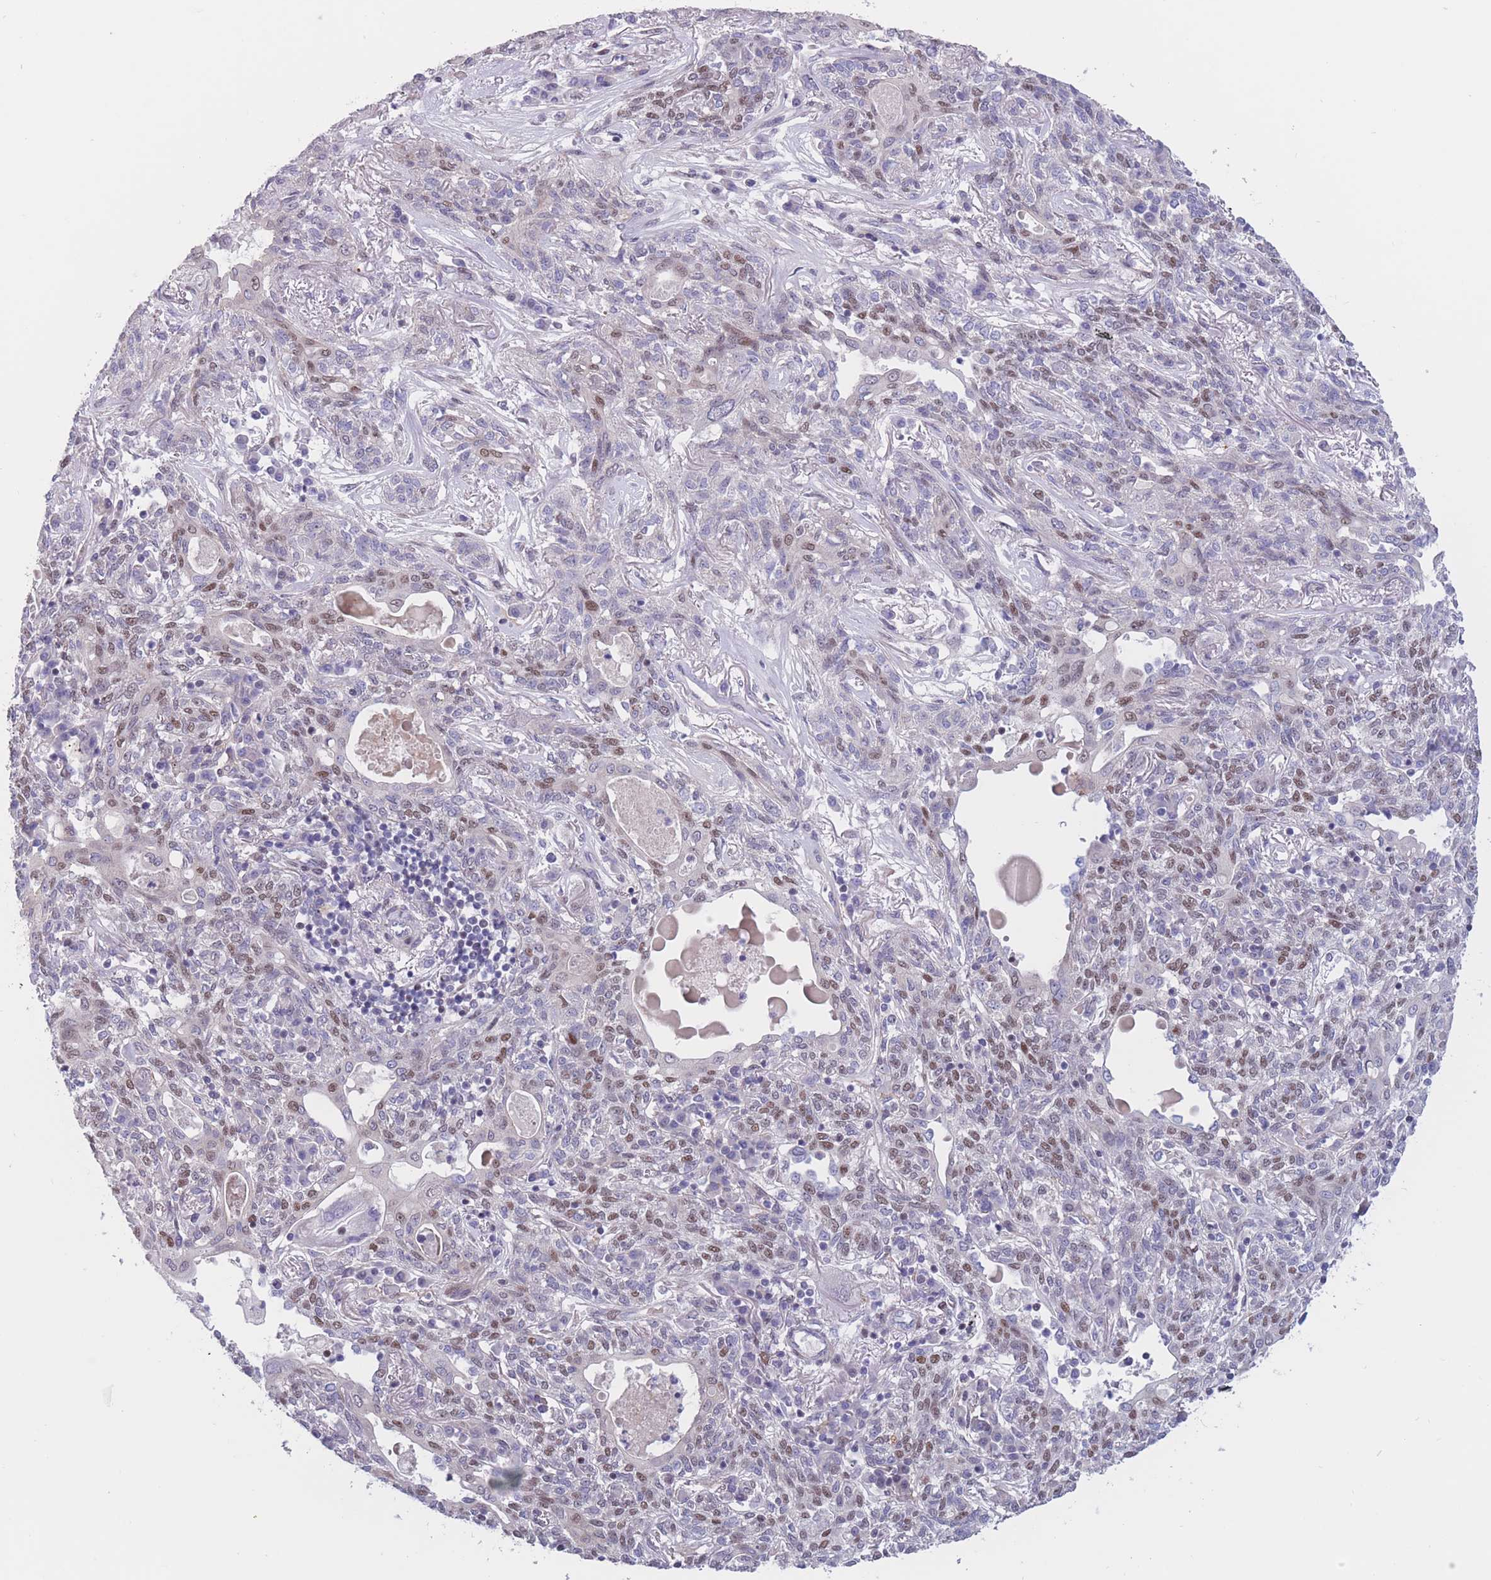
{"staining": {"intensity": "negative", "quantity": "none", "location": "none"}, "tissue": "lung cancer", "cell_type": "Tumor cells", "image_type": "cancer", "snomed": [{"axis": "morphology", "description": "Squamous cell carcinoma, NOS"}, {"axis": "topography", "description": "Lung"}], "caption": "Lung cancer (squamous cell carcinoma) stained for a protein using immunohistochemistry reveals no expression tumor cells.", "gene": "BCL9L", "patient": {"sex": "female", "age": 70}}